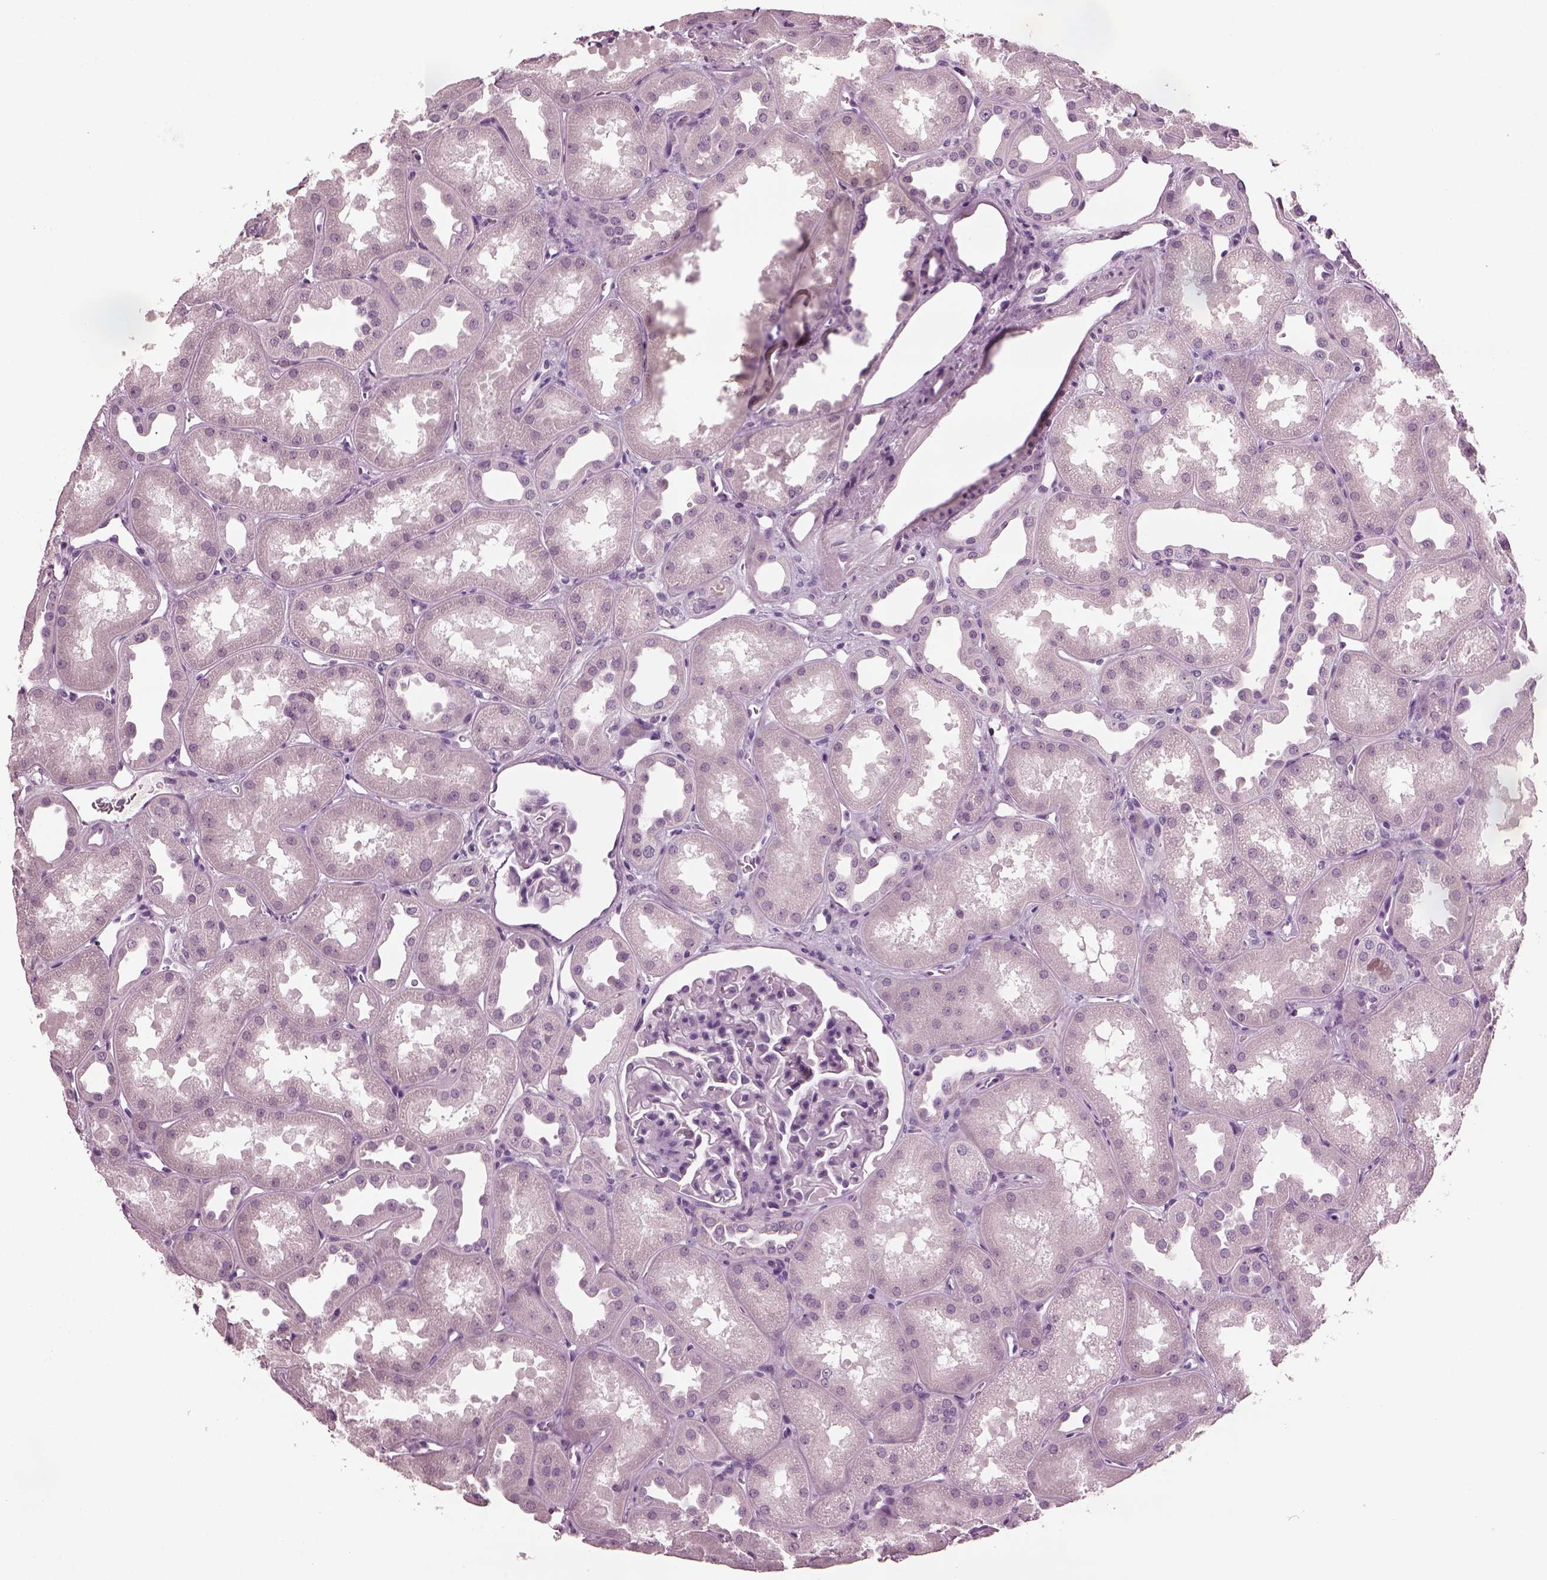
{"staining": {"intensity": "negative", "quantity": "none", "location": "none"}, "tissue": "kidney", "cell_type": "Cells in glomeruli", "image_type": "normal", "snomed": [{"axis": "morphology", "description": "Normal tissue, NOS"}, {"axis": "topography", "description": "Kidney"}], "caption": "This is an IHC micrograph of unremarkable kidney. There is no positivity in cells in glomeruli.", "gene": "SLC6A17", "patient": {"sex": "male", "age": 61}}